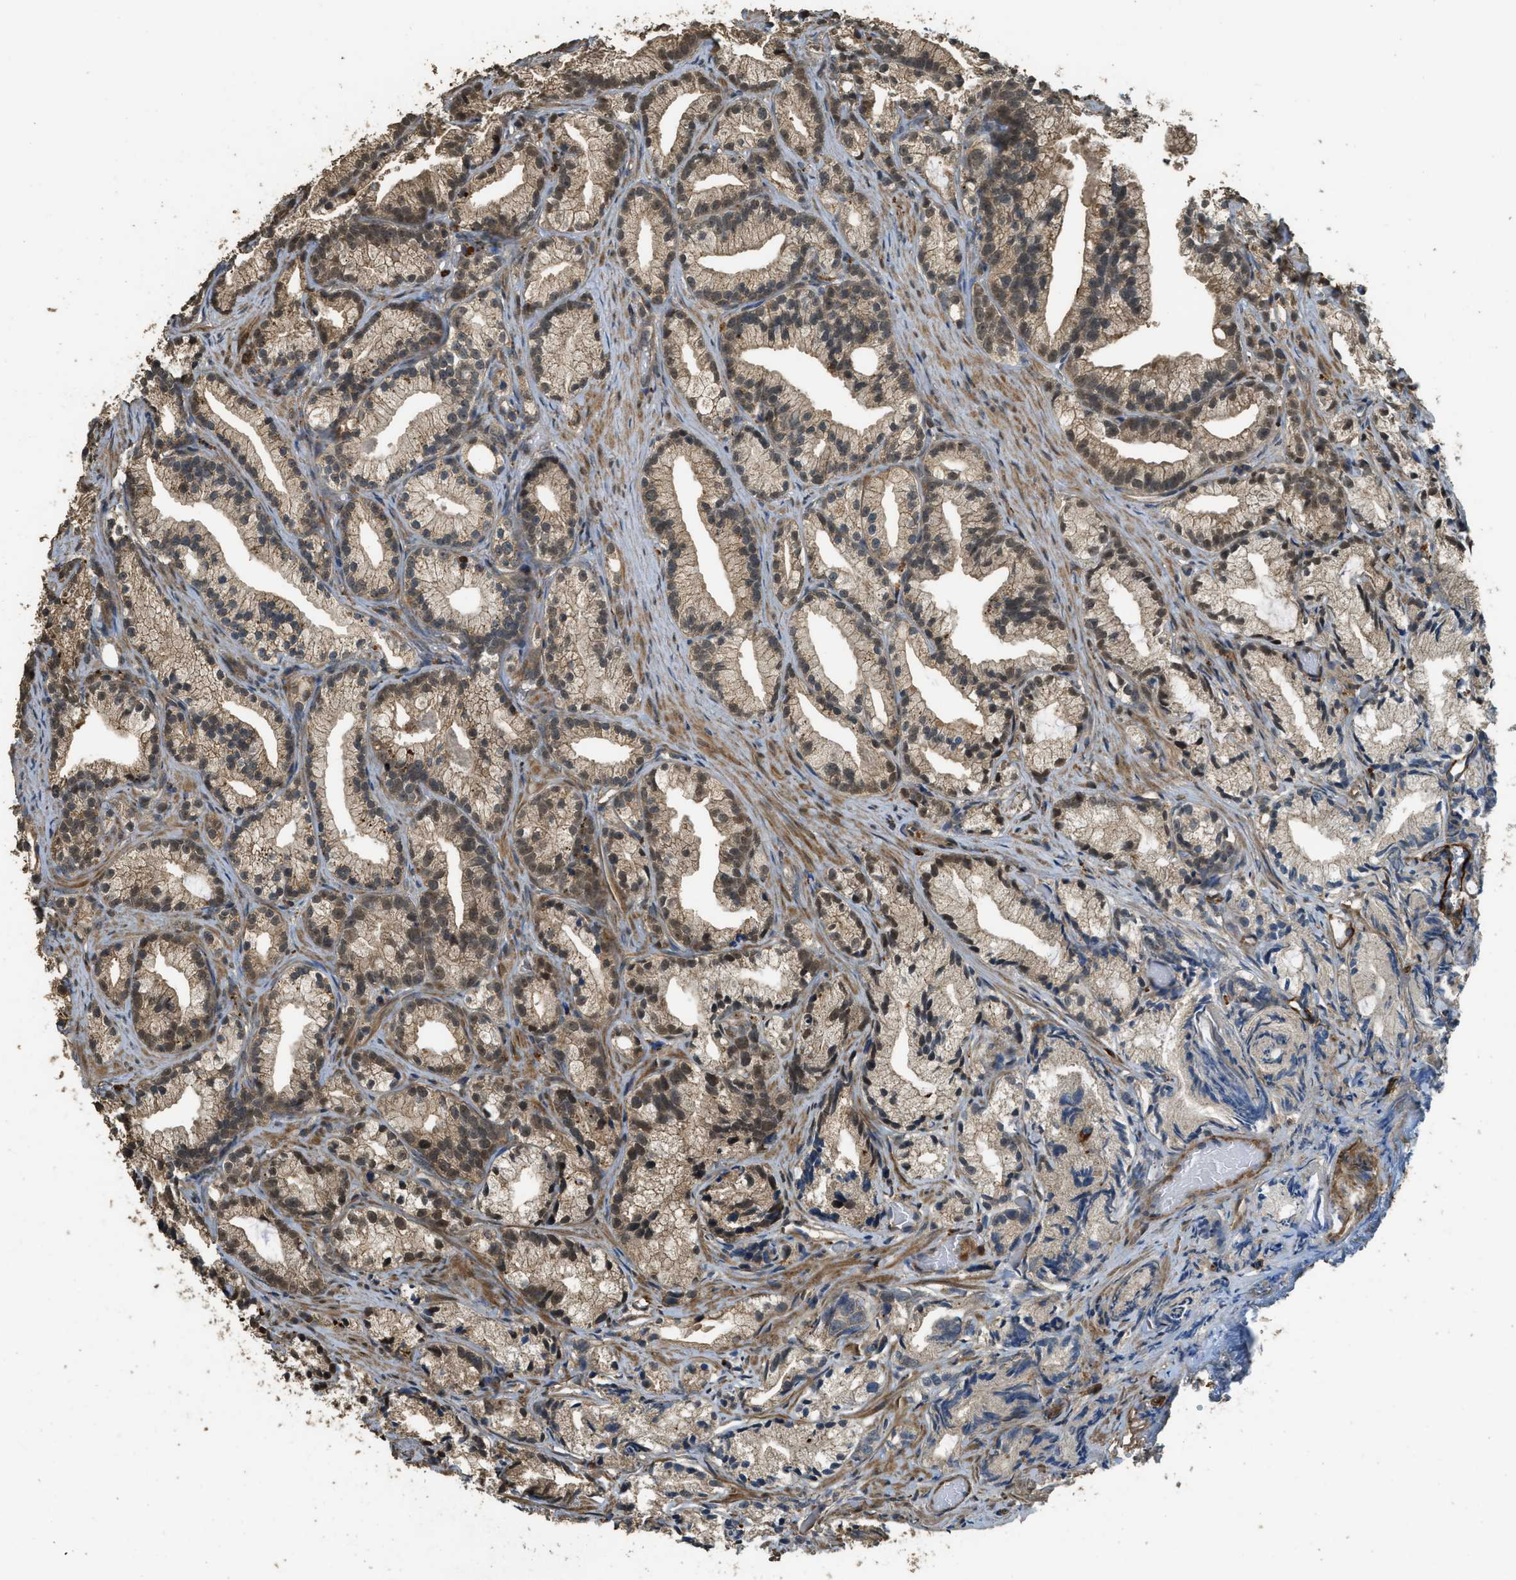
{"staining": {"intensity": "moderate", "quantity": ">75%", "location": "cytoplasmic/membranous,nuclear"}, "tissue": "prostate cancer", "cell_type": "Tumor cells", "image_type": "cancer", "snomed": [{"axis": "morphology", "description": "Adenocarcinoma, Low grade"}, {"axis": "topography", "description": "Prostate"}], "caption": "Prostate cancer (low-grade adenocarcinoma) stained for a protein displays moderate cytoplasmic/membranous and nuclear positivity in tumor cells.", "gene": "PPP6R3", "patient": {"sex": "male", "age": 89}}